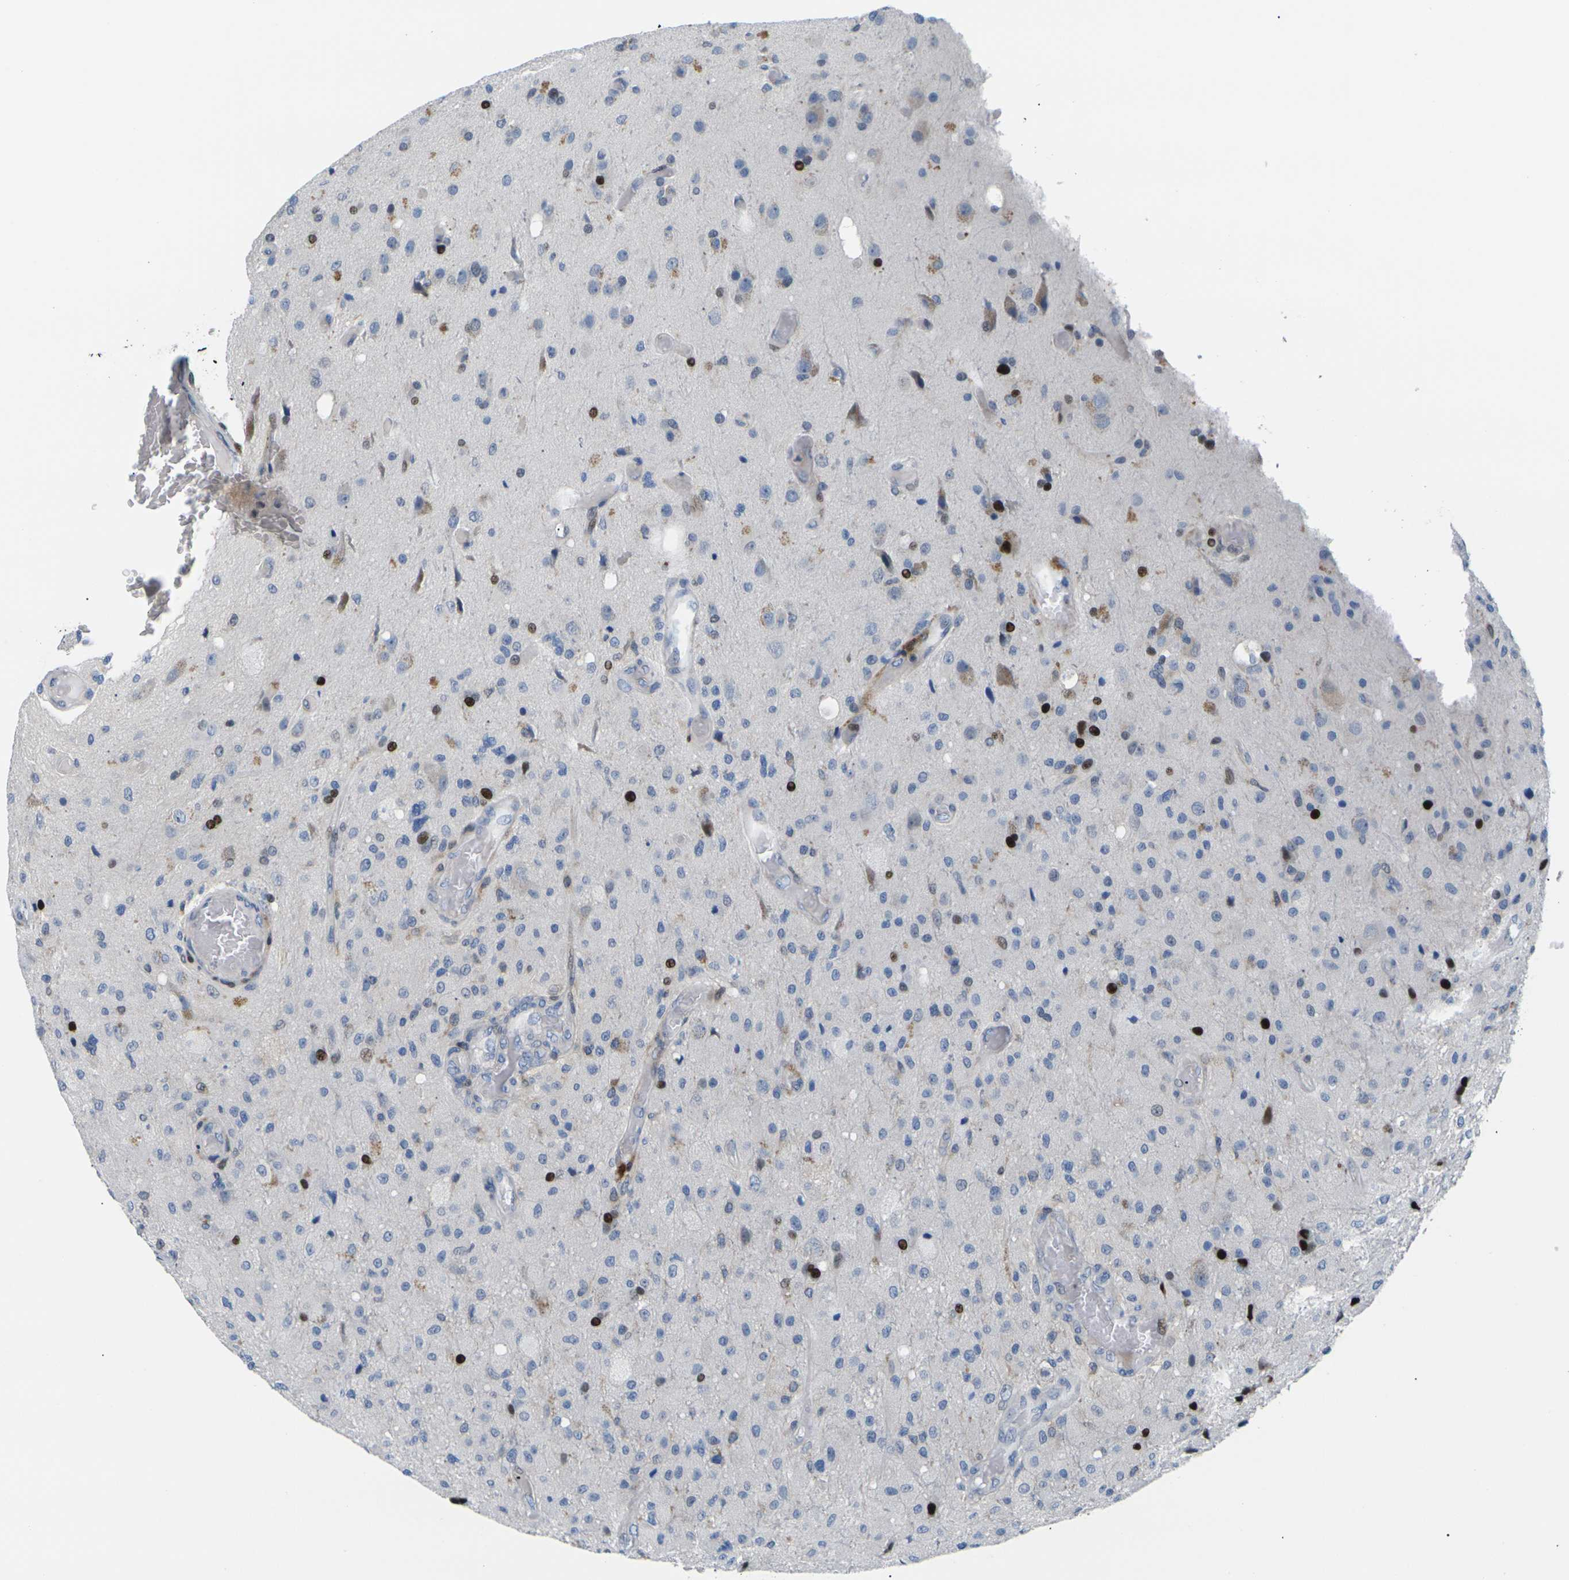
{"staining": {"intensity": "strong", "quantity": "25%-75%", "location": "cytoplasmic/membranous,nuclear"}, "tissue": "glioma", "cell_type": "Tumor cells", "image_type": "cancer", "snomed": [{"axis": "morphology", "description": "Normal tissue, NOS"}, {"axis": "morphology", "description": "Glioma, malignant, High grade"}, {"axis": "topography", "description": "Cerebral cortex"}], "caption": "Immunohistochemical staining of glioma demonstrates strong cytoplasmic/membranous and nuclear protein staining in about 25%-75% of tumor cells. (Brightfield microscopy of DAB IHC at high magnification).", "gene": "RPS6KA3", "patient": {"sex": "male", "age": 77}}